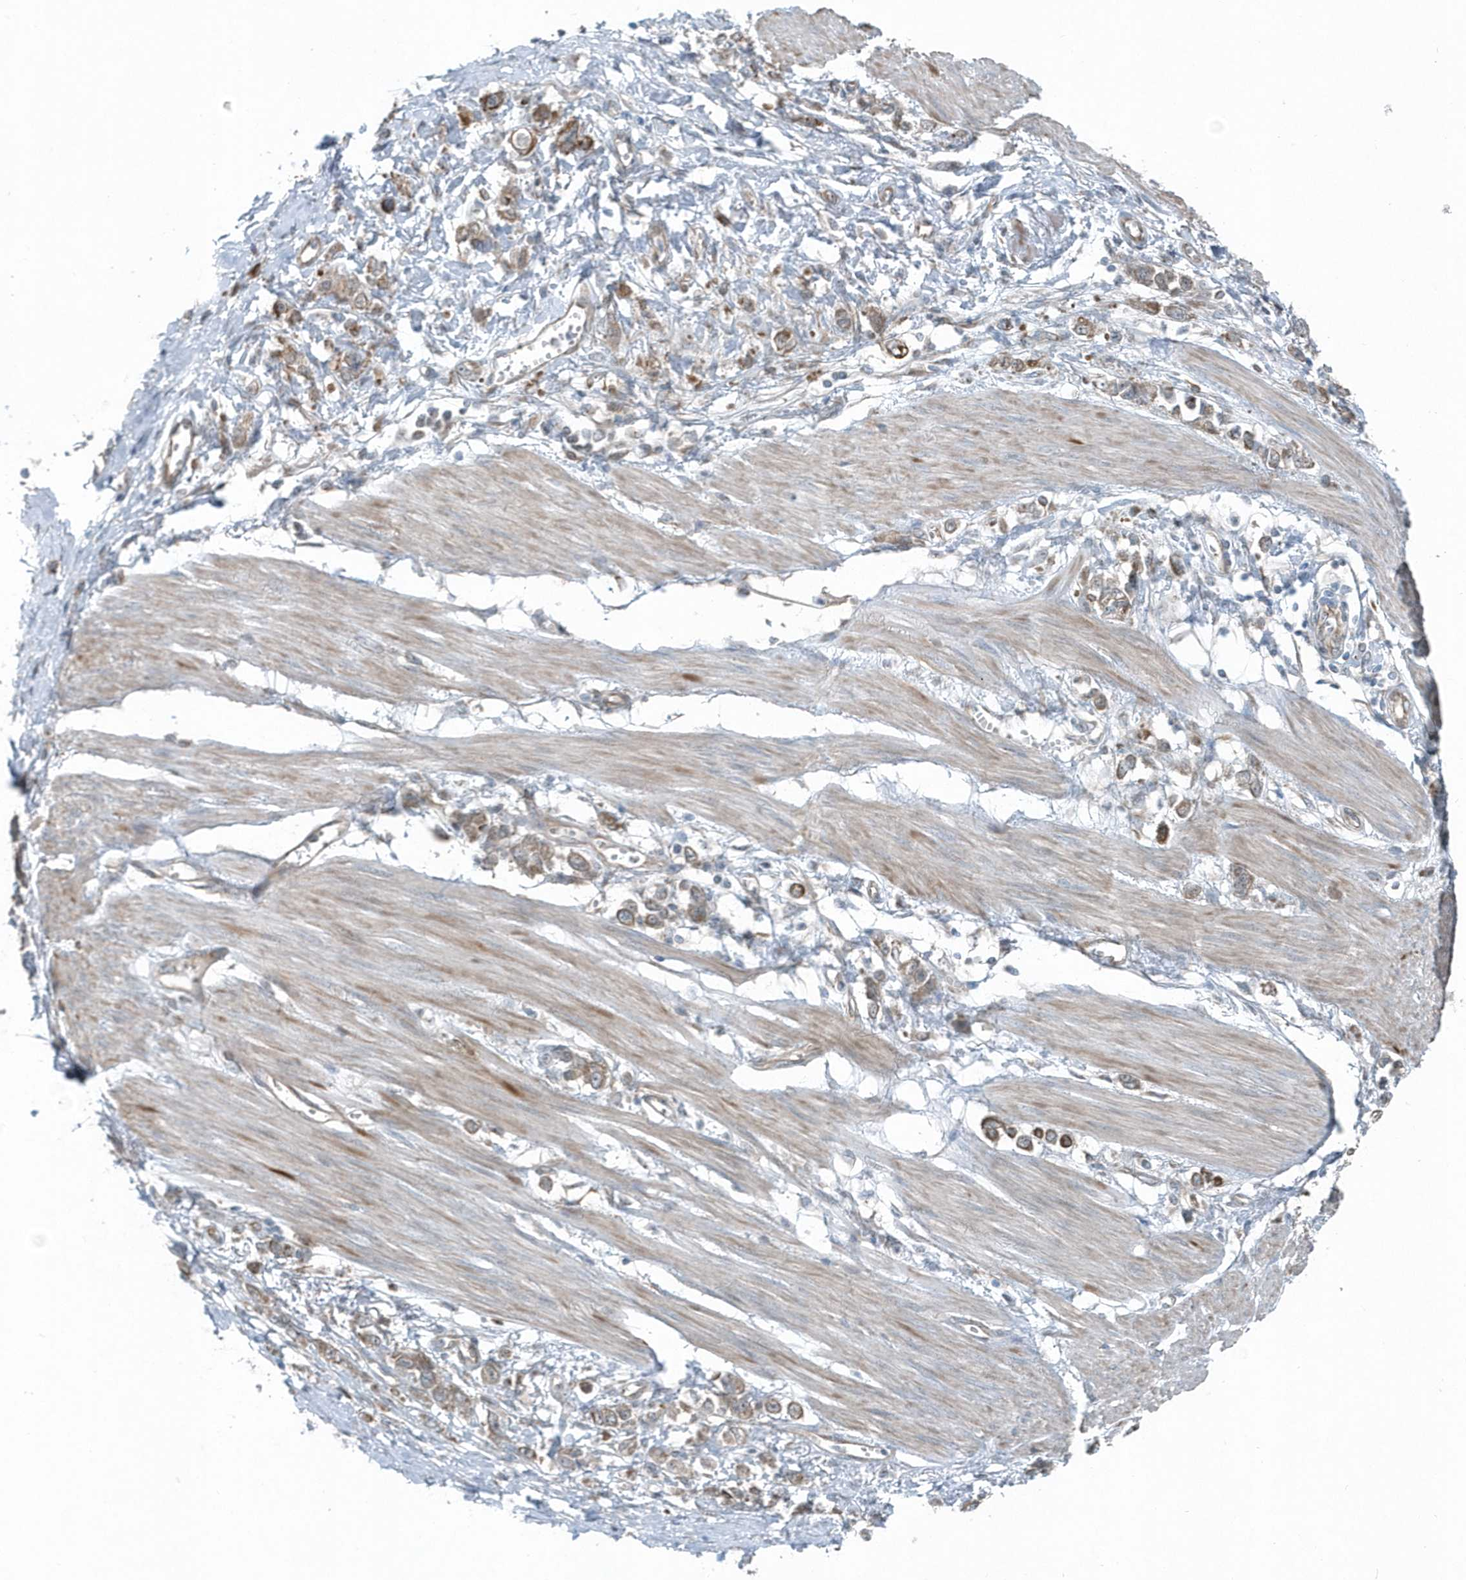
{"staining": {"intensity": "moderate", "quantity": ">75%", "location": "cytoplasmic/membranous"}, "tissue": "stomach cancer", "cell_type": "Tumor cells", "image_type": "cancer", "snomed": [{"axis": "morphology", "description": "Adenocarcinoma, NOS"}, {"axis": "topography", "description": "Stomach"}], "caption": "A brown stain labels moderate cytoplasmic/membranous expression of a protein in human adenocarcinoma (stomach) tumor cells. (DAB (3,3'-diaminobenzidine) IHC, brown staining for protein, blue staining for nuclei).", "gene": "GCC2", "patient": {"sex": "female", "age": 76}}